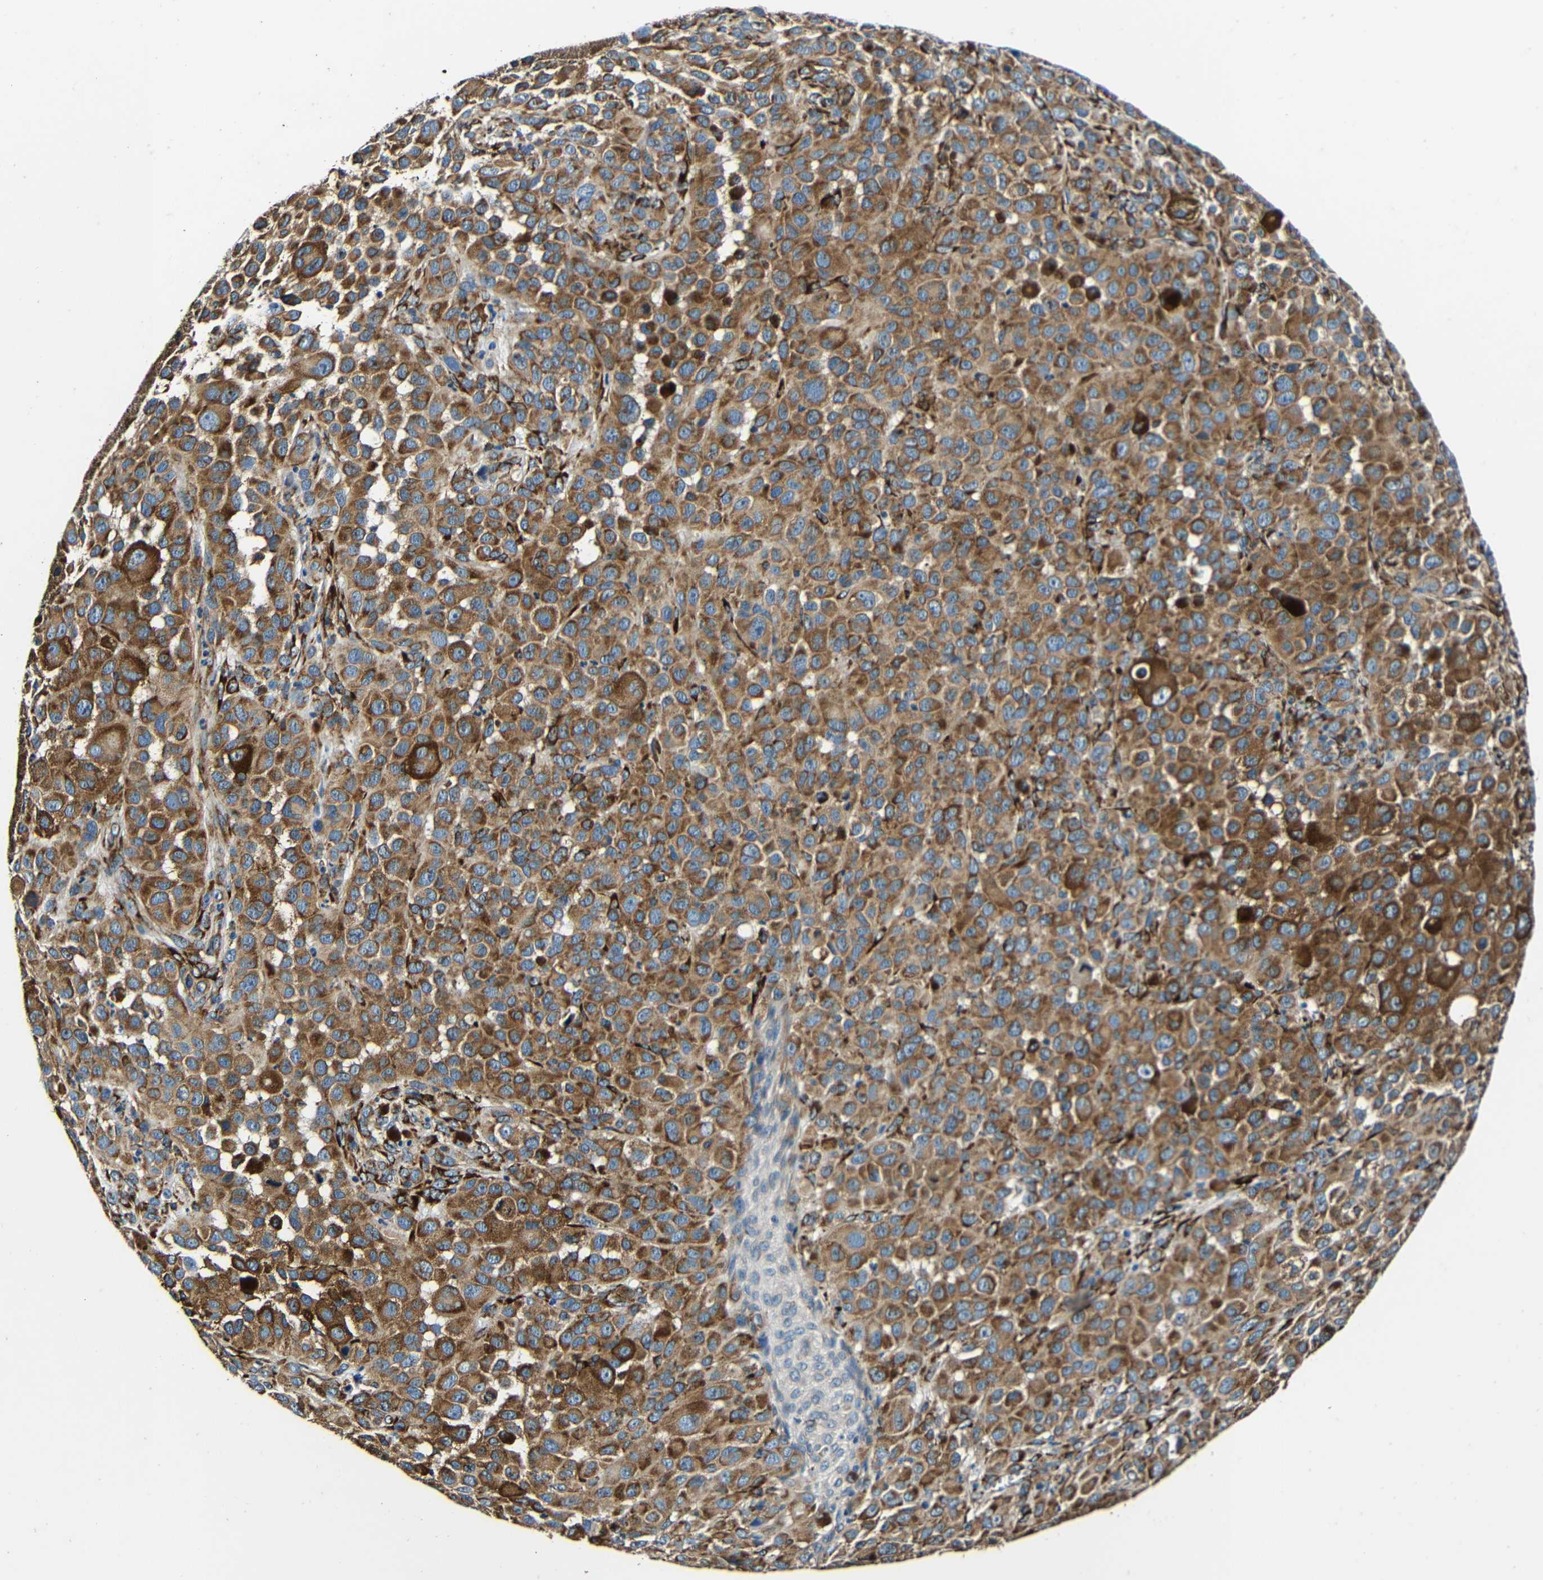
{"staining": {"intensity": "moderate", "quantity": ">75%", "location": "cytoplasmic/membranous"}, "tissue": "melanoma", "cell_type": "Tumor cells", "image_type": "cancer", "snomed": [{"axis": "morphology", "description": "Malignant melanoma, NOS"}, {"axis": "topography", "description": "Skin"}], "caption": "Melanoma stained for a protein reveals moderate cytoplasmic/membranous positivity in tumor cells.", "gene": "RRBP1", "patient": {"sex": "male", "age": 96}}